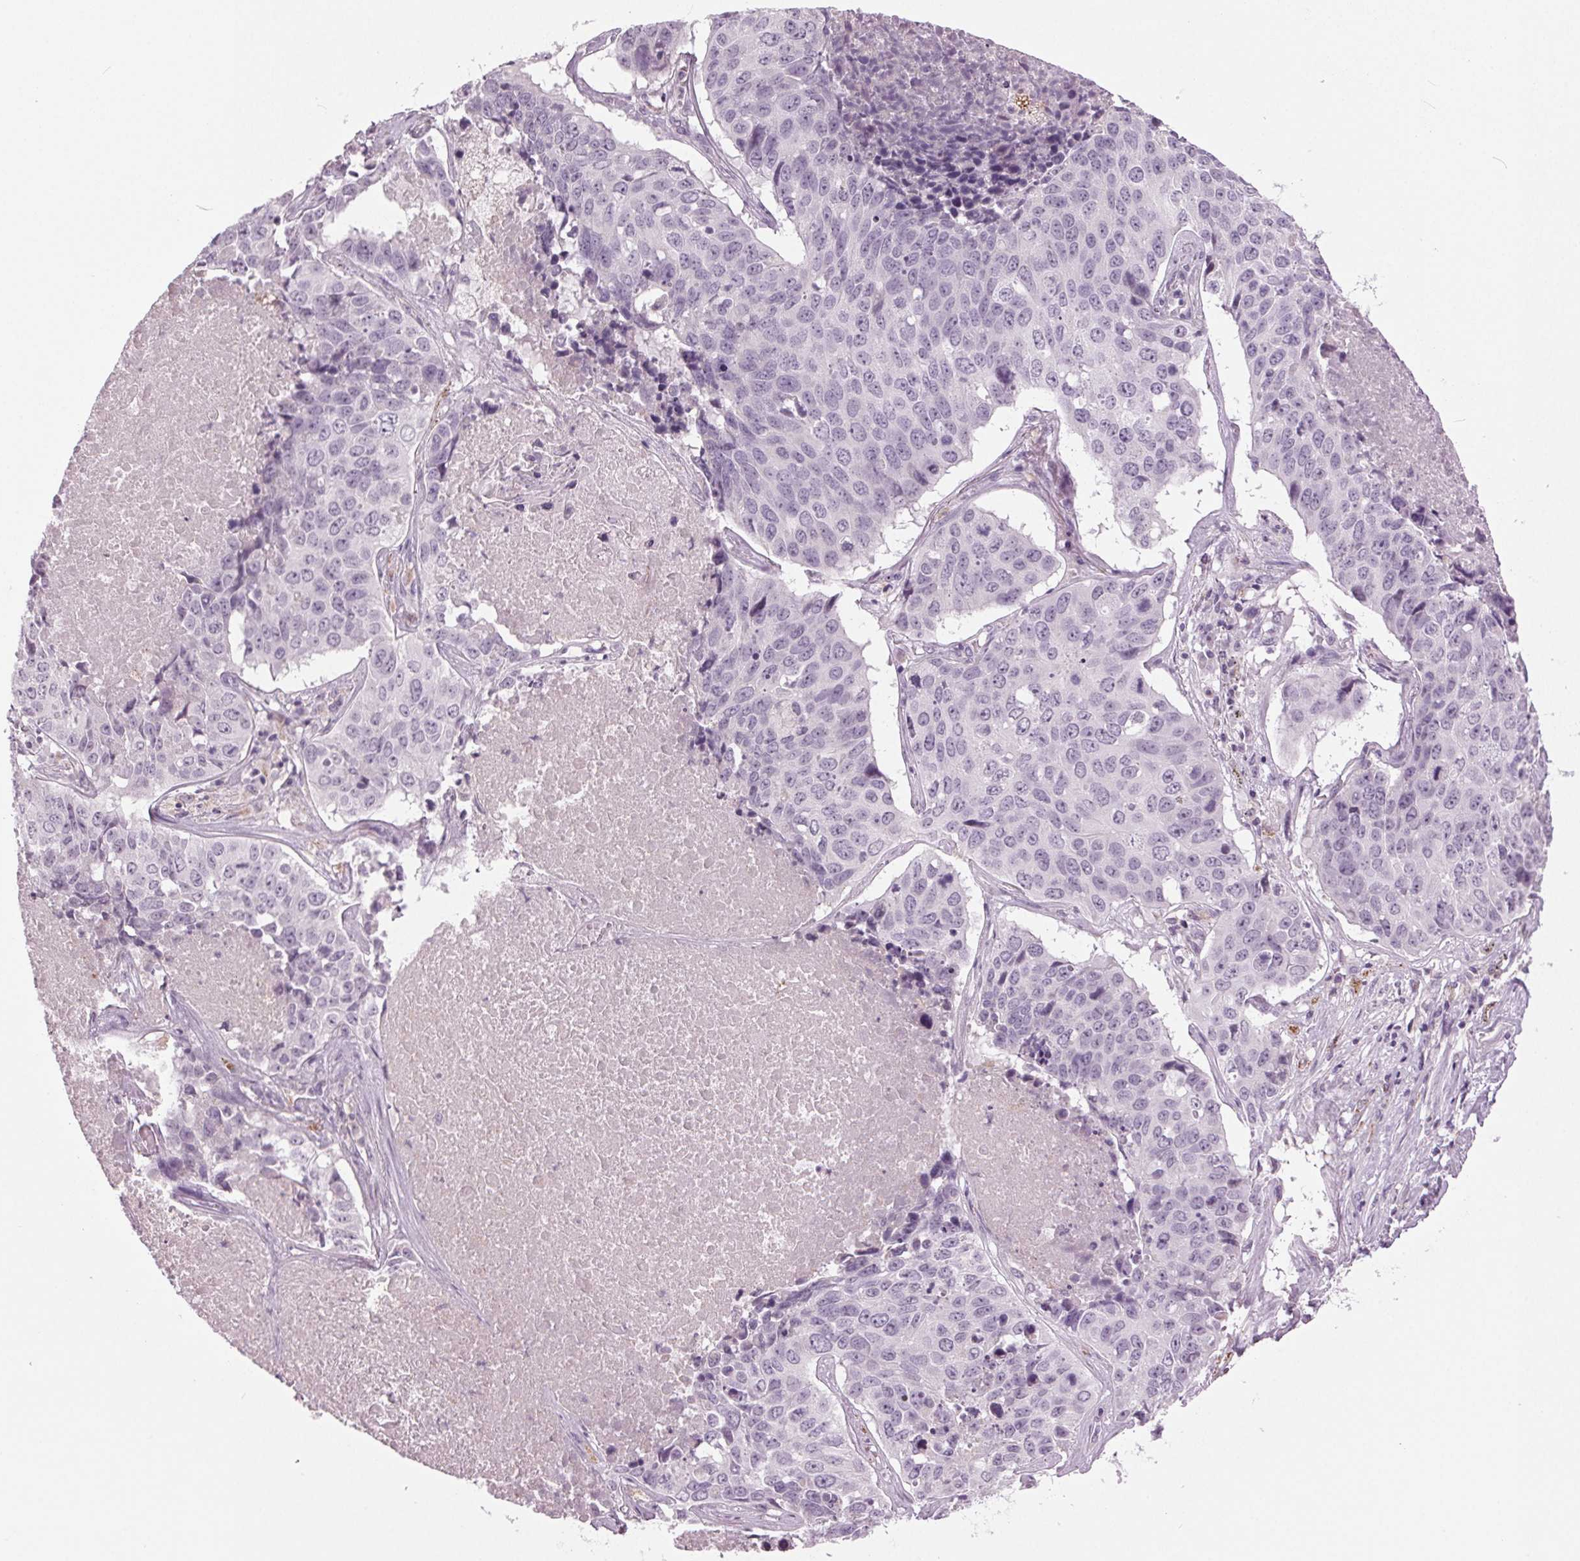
{"staining": {"intensity": "negative", "quantity": "none", "location": "none"}, "tissue": "lung cancer", "cell_type": "Tumor cells", "image_type": "cancer", "snomed": [{"axis": "morphology", "description": "Normal tissue, NOS"}, {"axis": "morphology", "description": "Squamous cell carcinoma, NOS"}, {"axis": "topography", "description": "Bronchus"}, {"axis": "topography", "description": "Lung"}], "caption": "Immunohistochemistry (IHC) histopathology image of squamous cell carcinoma (lung) stained for a protein (brown), which displays no positivity in tumor cells.", "gene": "DNAH12", "patient": {"sex": "male", "age": 64}}